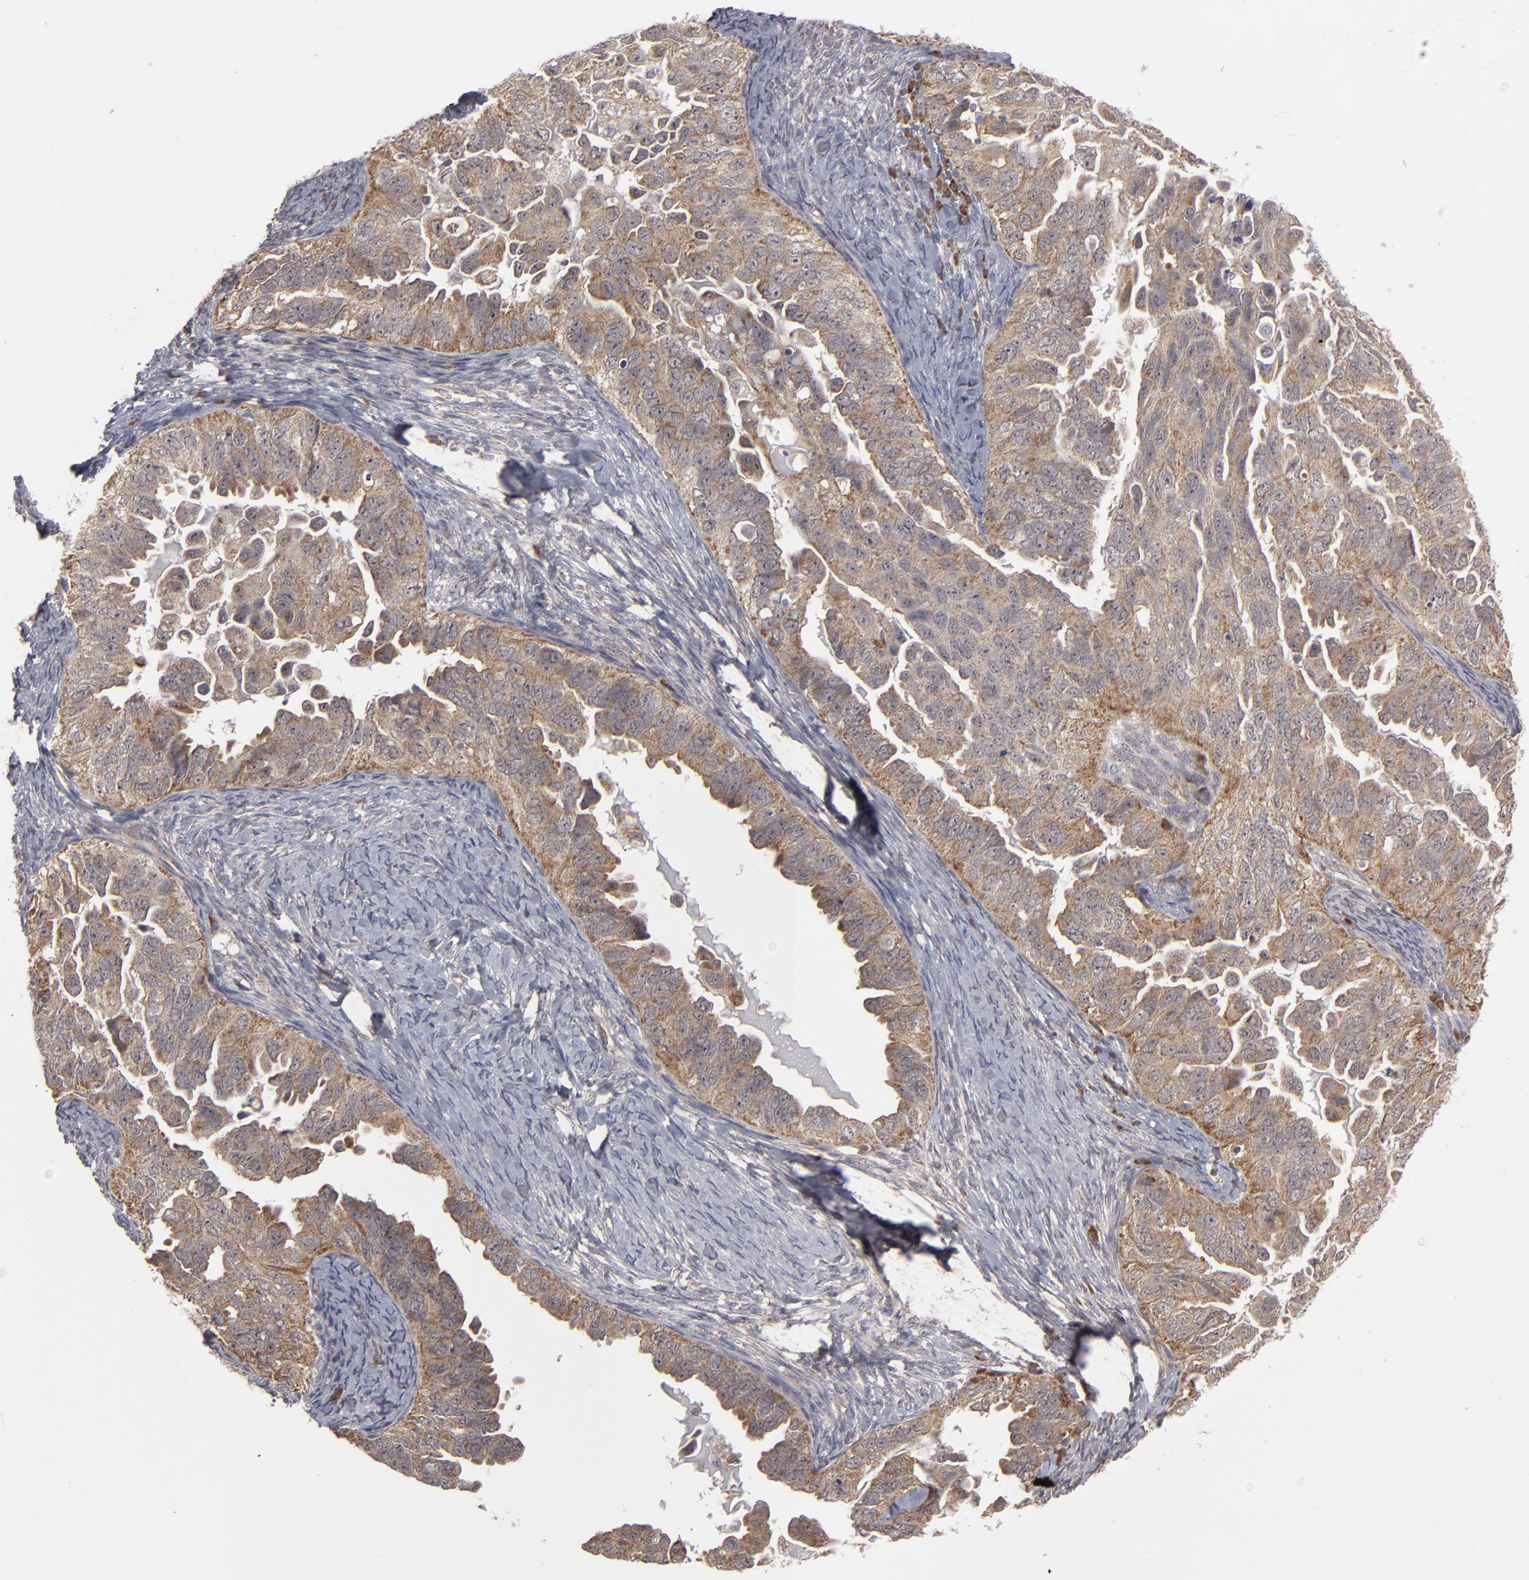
{"staining": {"intensity": "moderate", "quantity": "25%-75%", "location": "cytoplasmic/membranous"}, "tissue": "ovarian cancer", "cell_type": "Tumor cells", "image_type": "cancer", "snomed": [{"axis": "morphology", "description": "Cystadenocarcinoma, serous, NOS"}, {"axis": "topography", "description": "Ovary"}], "caption": "A micrograph of ovarian cancer (serous cystadenocarcinoma) stained for a protein demonstrates moderate cytoplasmic/membranous brown staining in tumor cells.", "gene": "GLCCI1", "patient": {"sex": "female", "age": 82}}